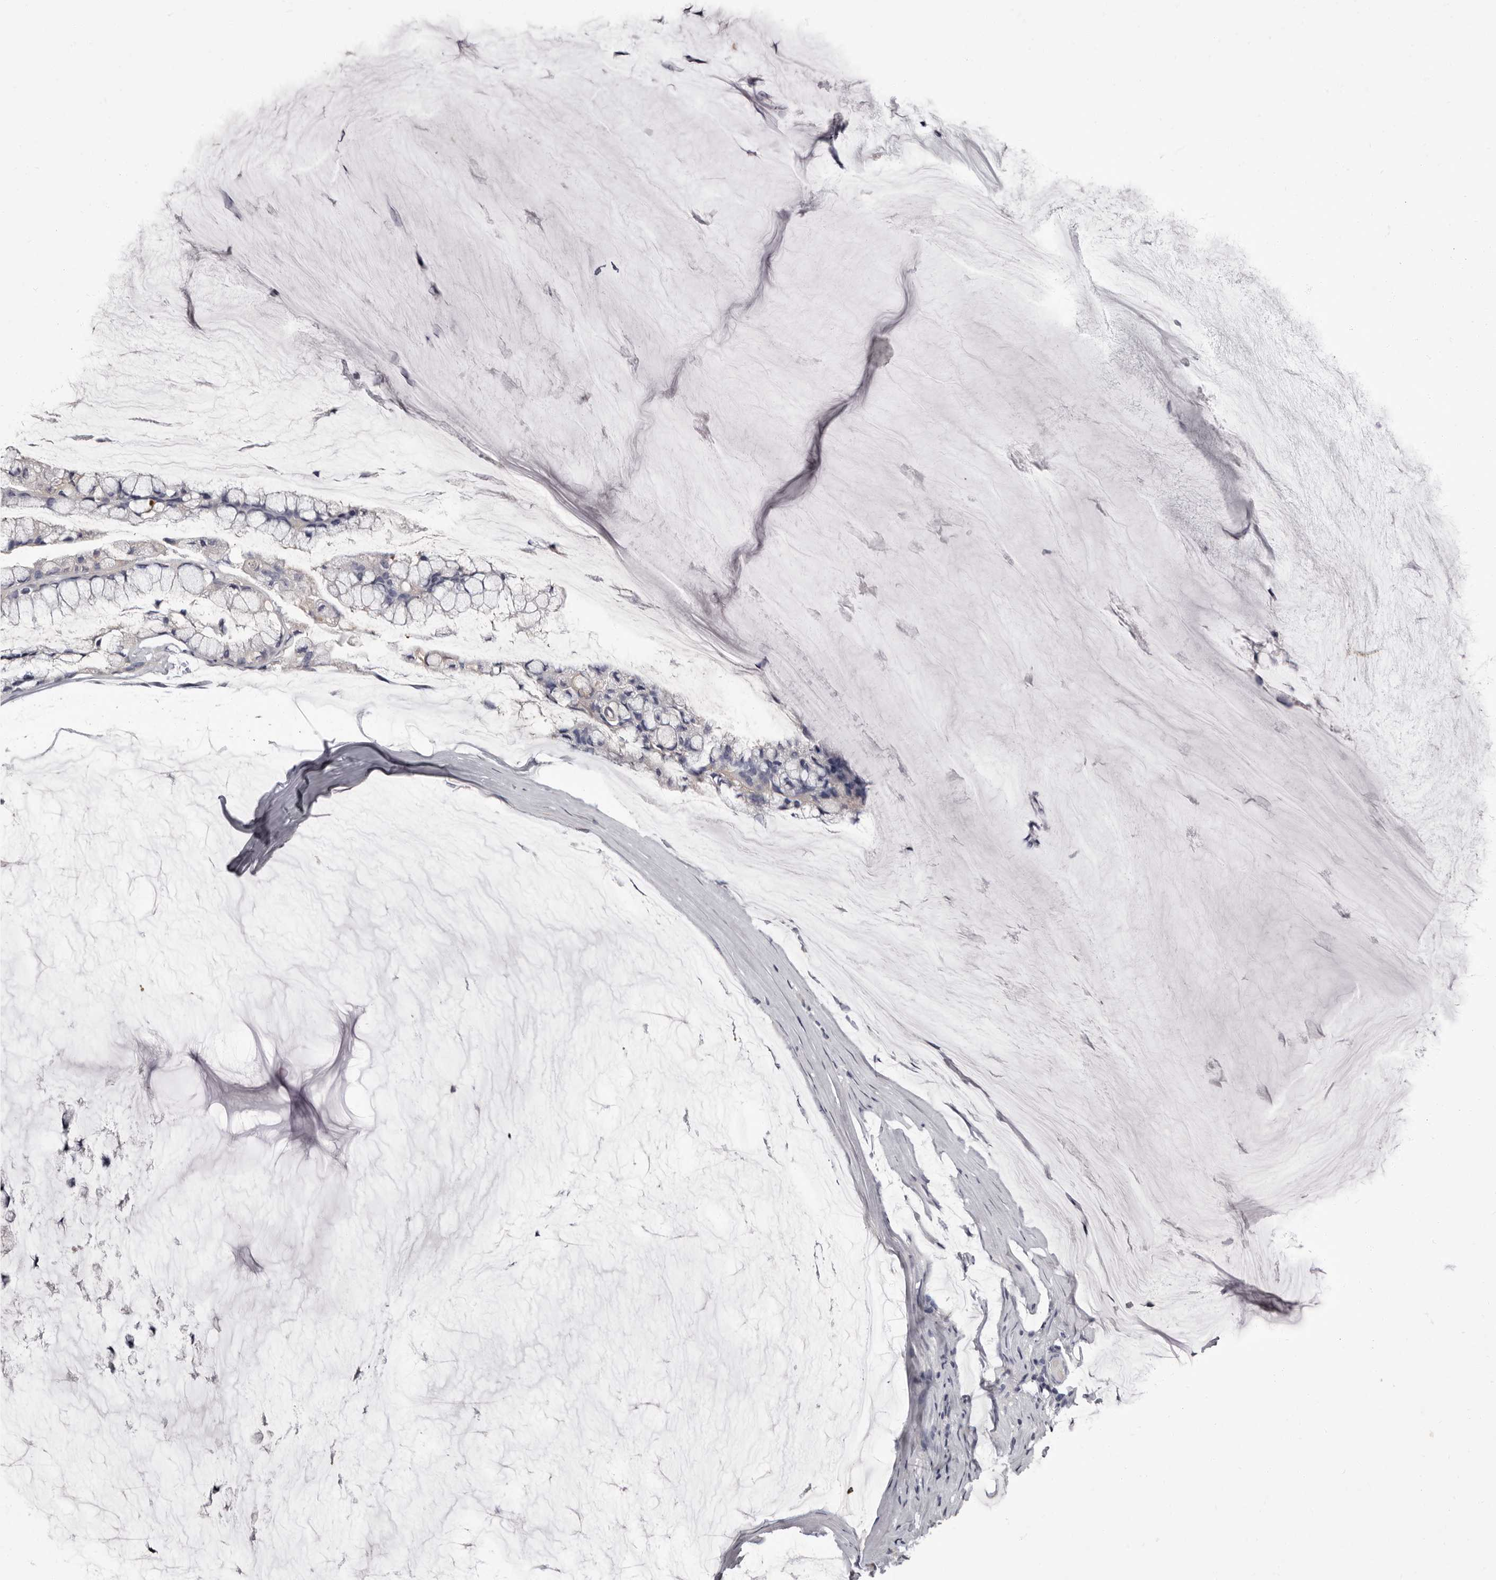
{"staining": {"intensity": "negative", "quantity": "none", "location": "none"}, "tissue": "ovarian cancer", "cell_type": "Tumor cells", "image_type": "cancer", "snomed": [{"axis": "morphology", "description": "Cystadenocarcinoma, mucinous, NOS"}, {"axis": "topography", "description": "Ovary"}], "caption": "An image of human ovarian mucinous cystadenocarcinoma is negative for staining in tumor cells.", "gene": "APEH", "patient": {"sex": "female", "age": 39}}